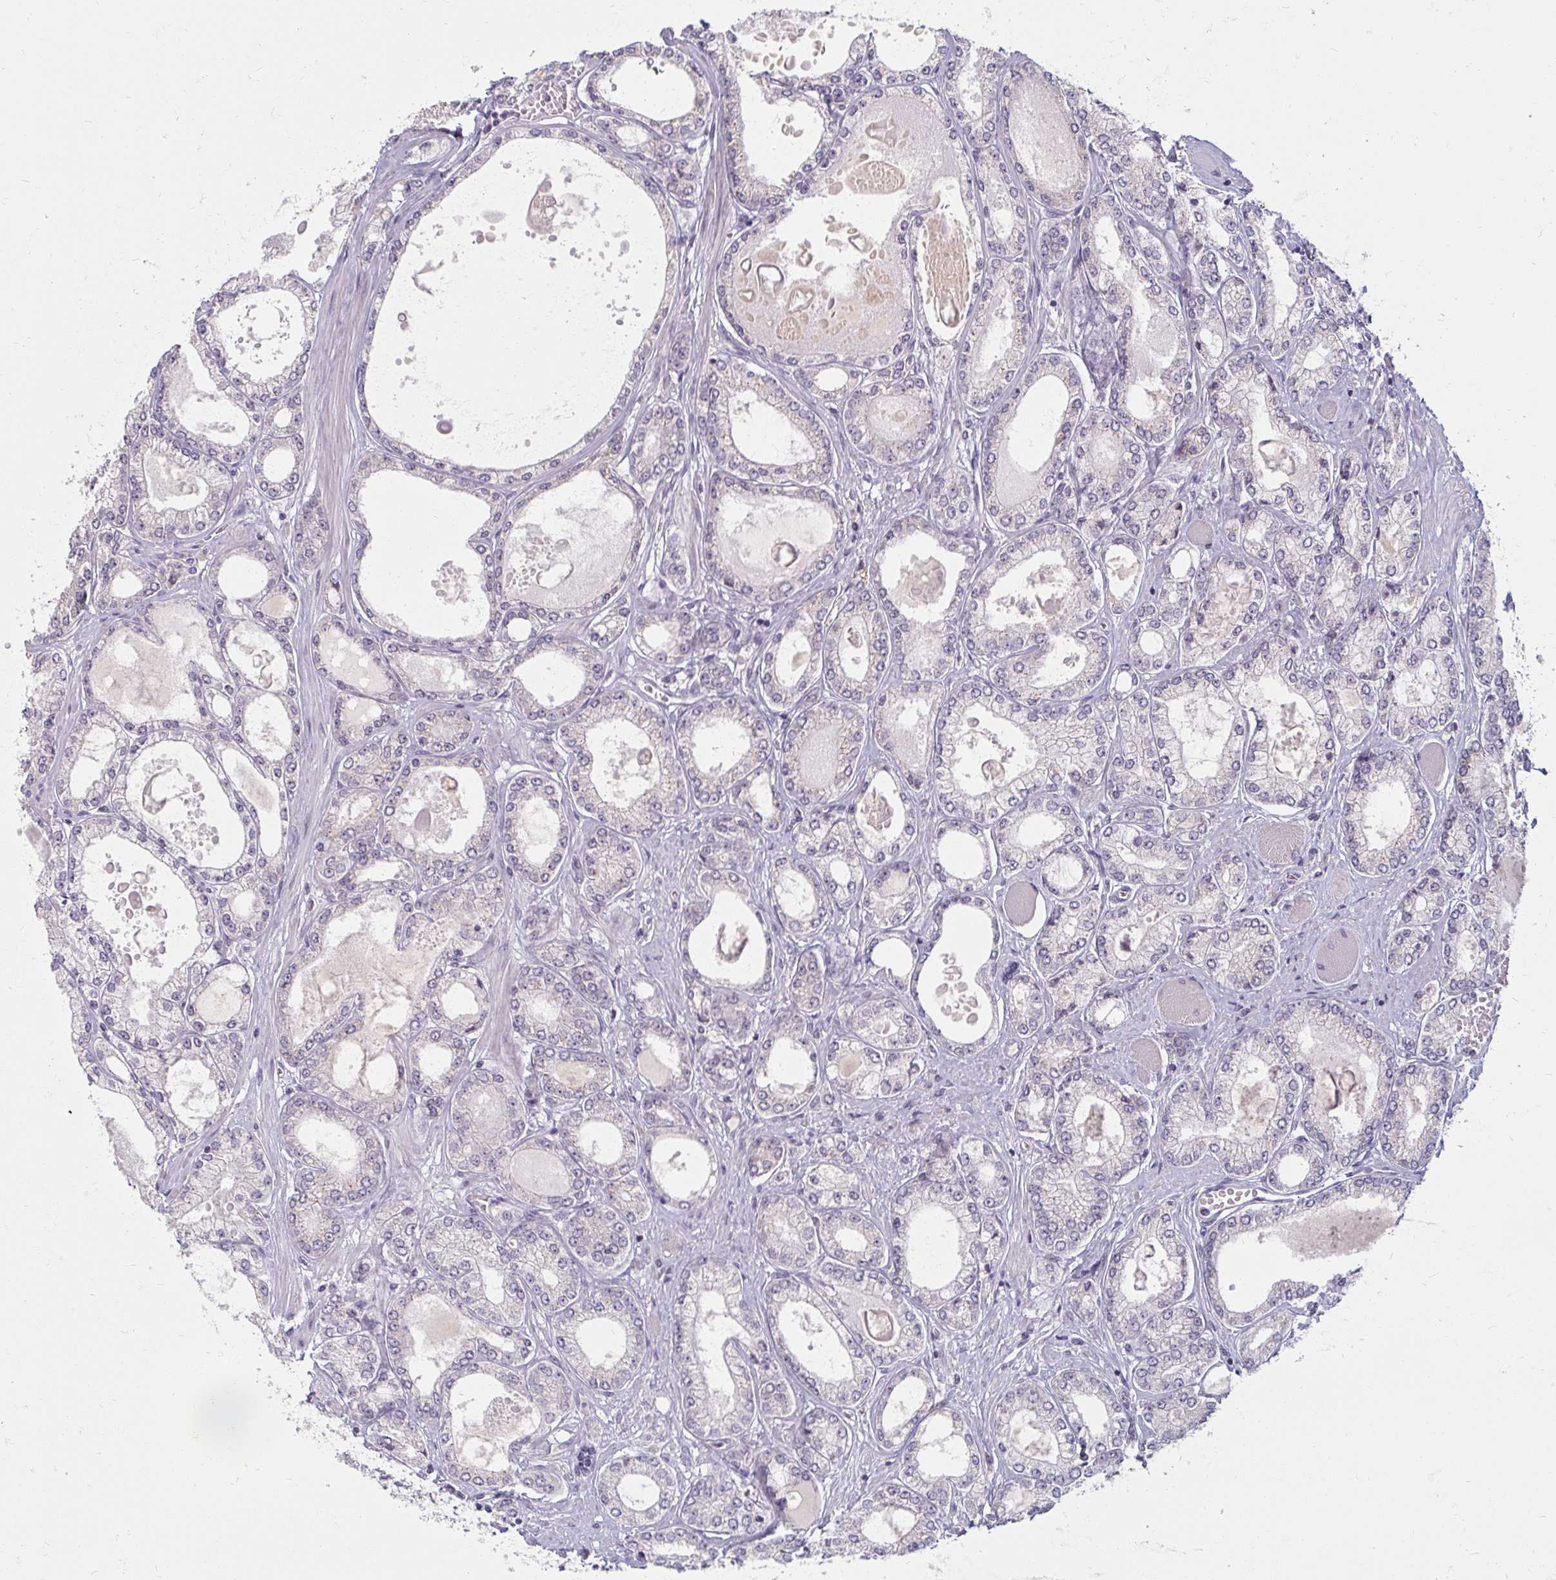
{"staining": {"intensity": "negative", "quantity": "none", "location": "none"}, "tissue": "prostate cancer", "cell_type": "Tumor cells", "image_type": "cancer", "snomed": [{"axis": "morphology", "description": "Adenocarcinoma, High grade"}, {"axis": "topography", "description": "Prostate"}], "caption": "This is an IHC photomicrograph of prostate adenocarcinoma (high-grade). There is no staining in tumor cells.", "gene": "DDN", "patient": {"sex": "male", "age": 68}}